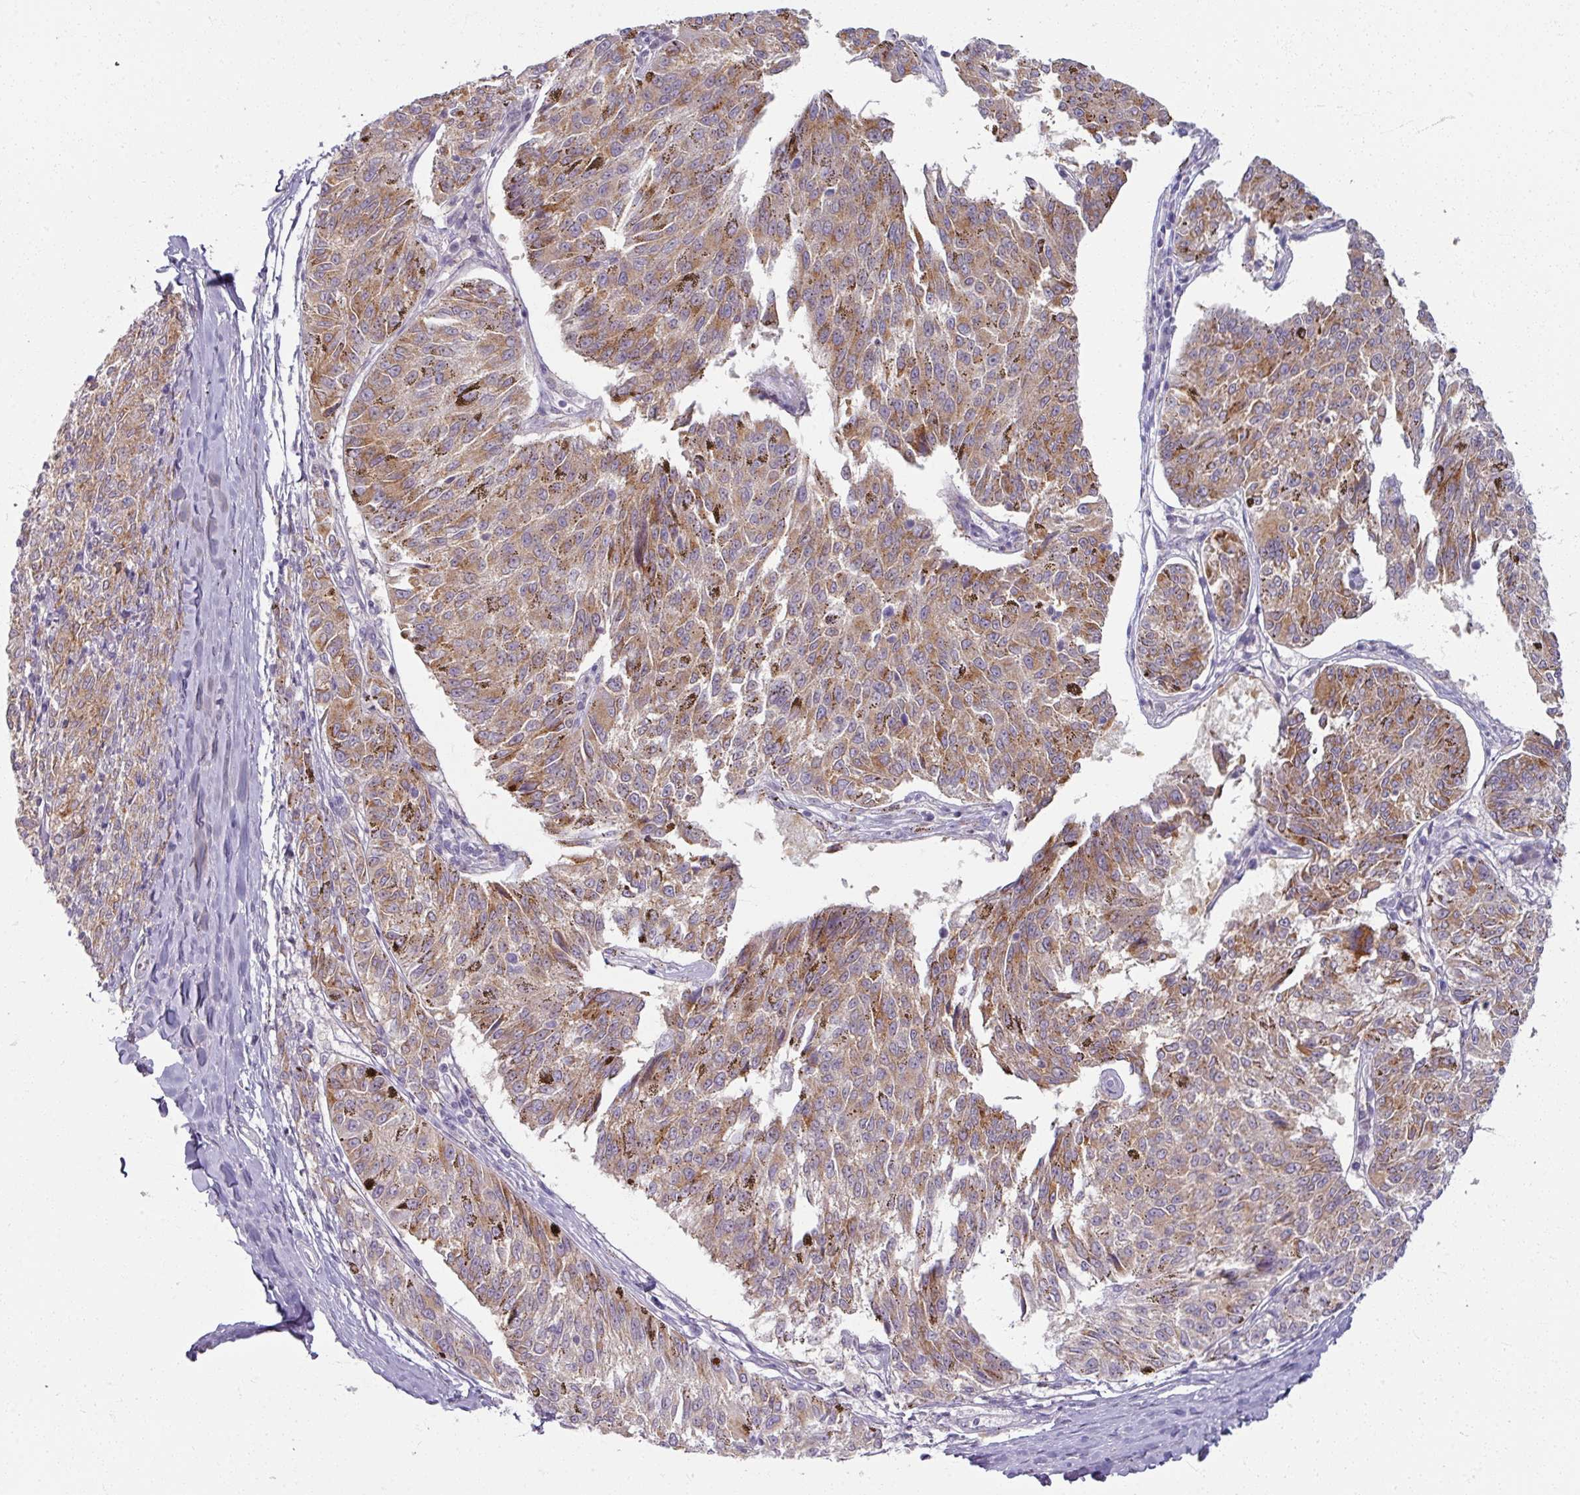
{"staining": {"intensity": "moderate", "quantity": ">75%", "location": "cytoplasmic/membranous"}, "tissue": "melanoma", "cell_type": "Tumor cells", "image_type": "cancer", "snomed": [{"axis": "morphology", "description": "Malignant melanoma, NOS"}, {"axis": "topography", "description": "Skin"}], "caption": "Protein staining reveals moderate cytoplasmic/membranous staining in approximately >75% of tumor cells in melanoma.", "gene": "SOX11", "patient": {"sex": "female", "age": 72}}